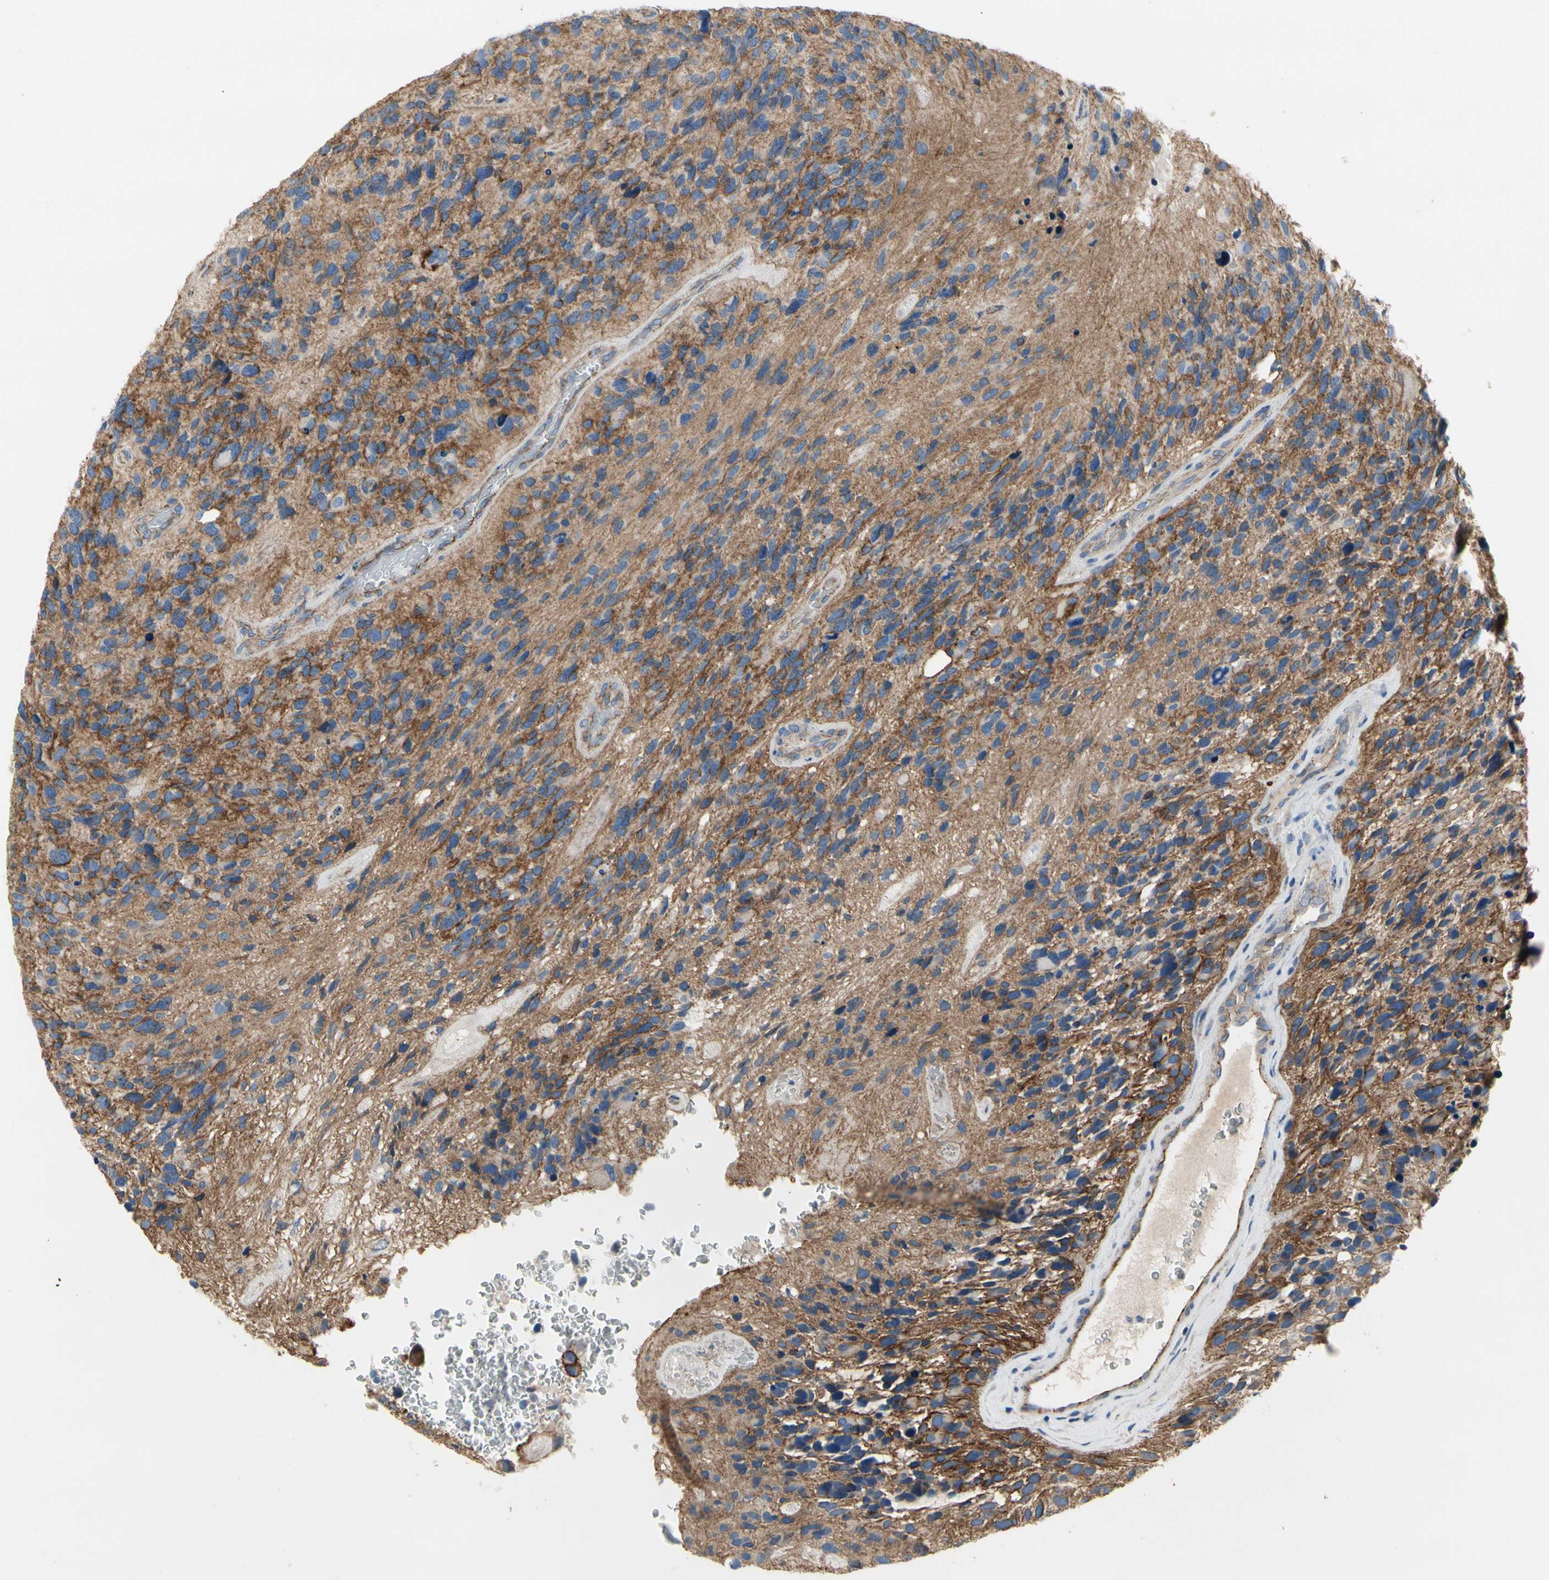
{"staining": {"intensity": "moderate", "quantity": "25%-75%", "location": "cytoplasmic/membranous"}, "tissue": "glioma", "cell_type": "Tumor cells", "image_type": "cancer", "snomed": [{"axis": "morphology", "description": "Glioma, malignant, High grade"}, {"axis": "topography", "description": "Brain"}], "caption": "This is an image of immunohistochemistry (IHC) staining of high-grade glioma (malignant), which shows moderate expression in the cytoplasmic/membranous of tumor cells.", "gene": "LGR6", "patient": {"sex": "female", "age": 58}}